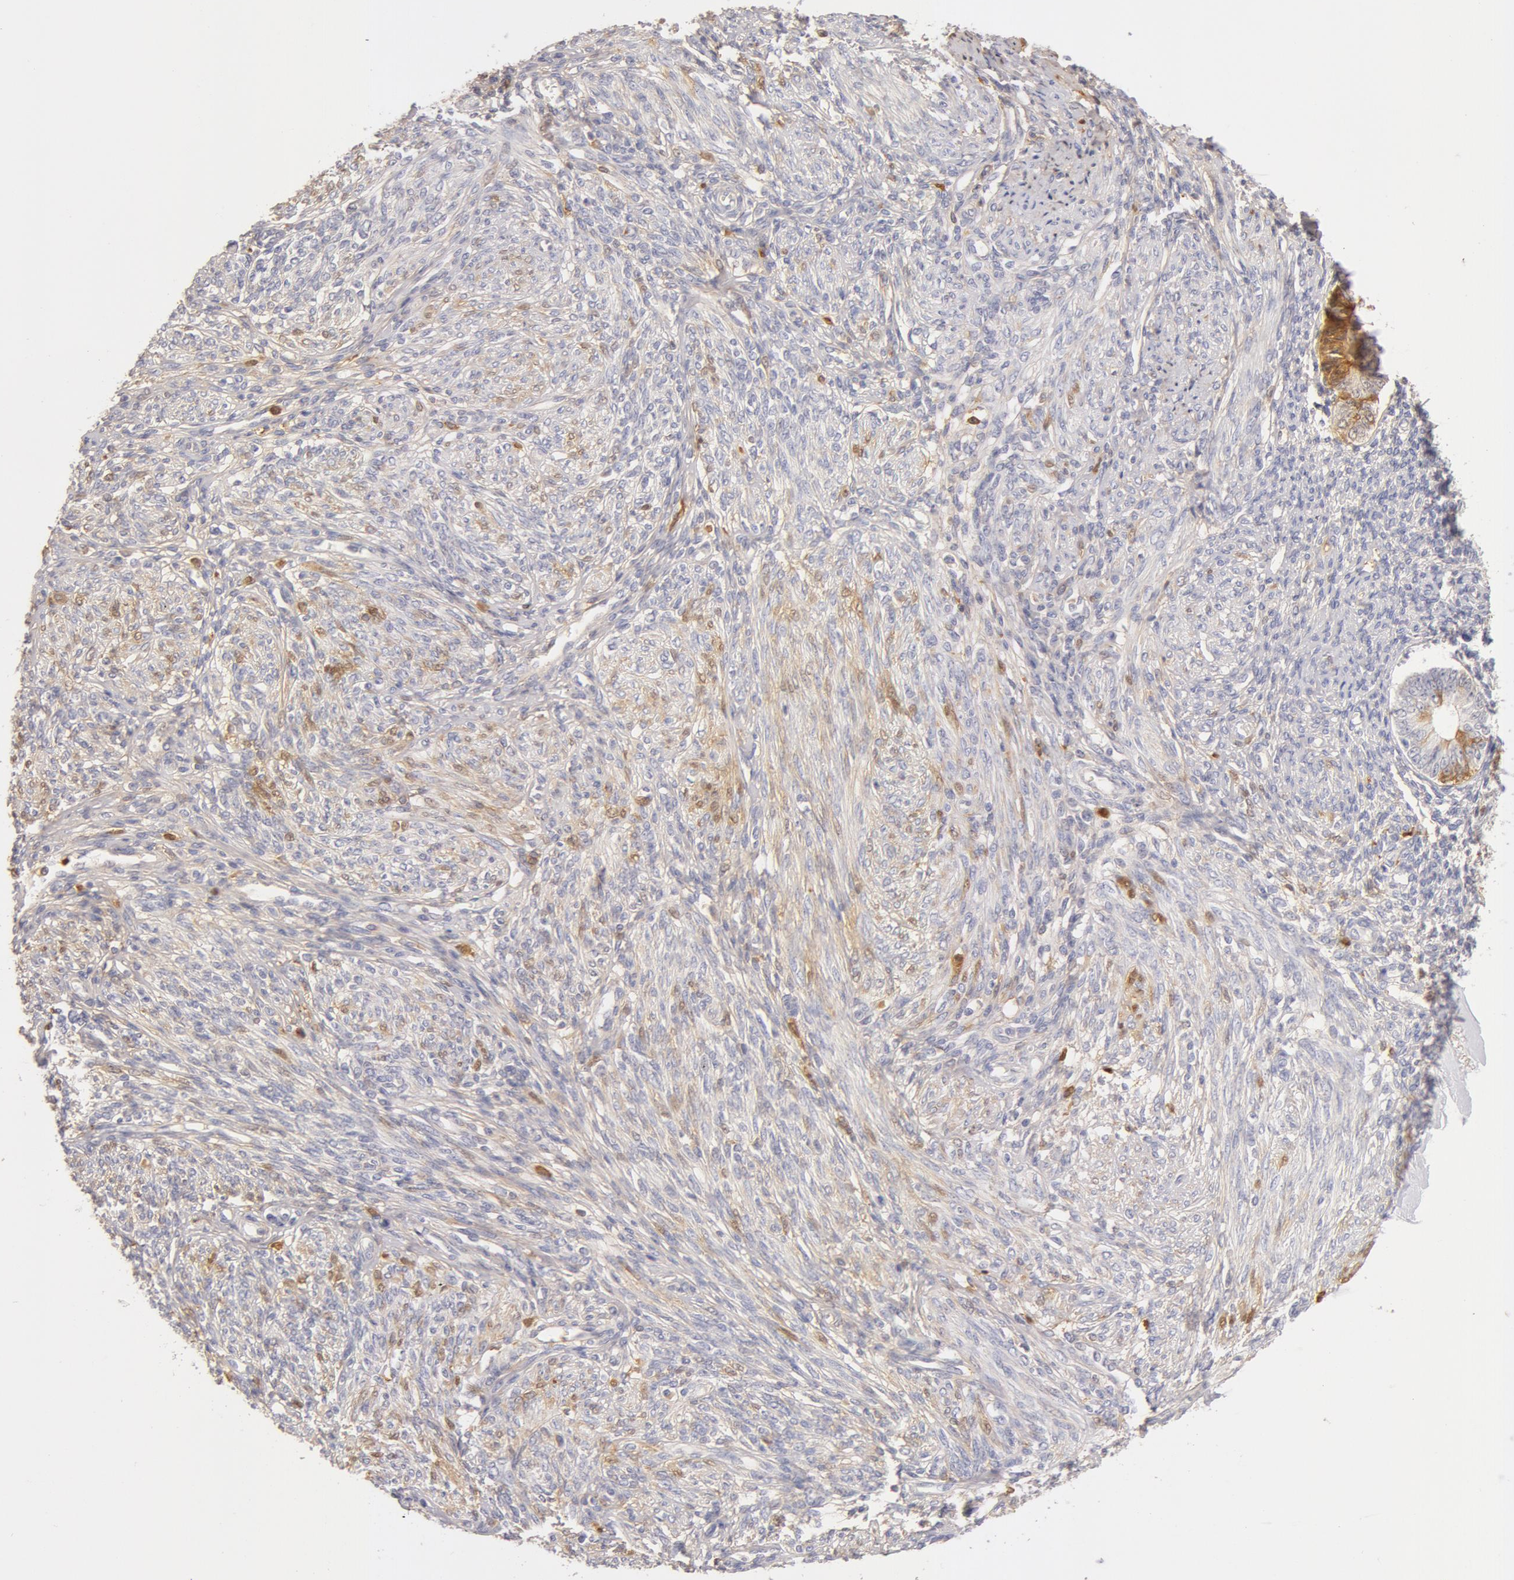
{"staining": {"intensity": "weak", "quantity": "<25%", "location": "cytoplasmic/membranous"}, "tissue": "endometrium", "cell_type": "Cells in endometrial stroma", "image_type": "normal", "snomed": [{"axis": "morphology", "description": "Normal tissue, NOS"}, {"axis": "topography", "description": "Endometrium"}], "caption": "IHC of unremarkable human endometrium shows no expression in cells in endometrial stroma.", "gene": "GC", "patient": {"sex": "female", "age": 82}}